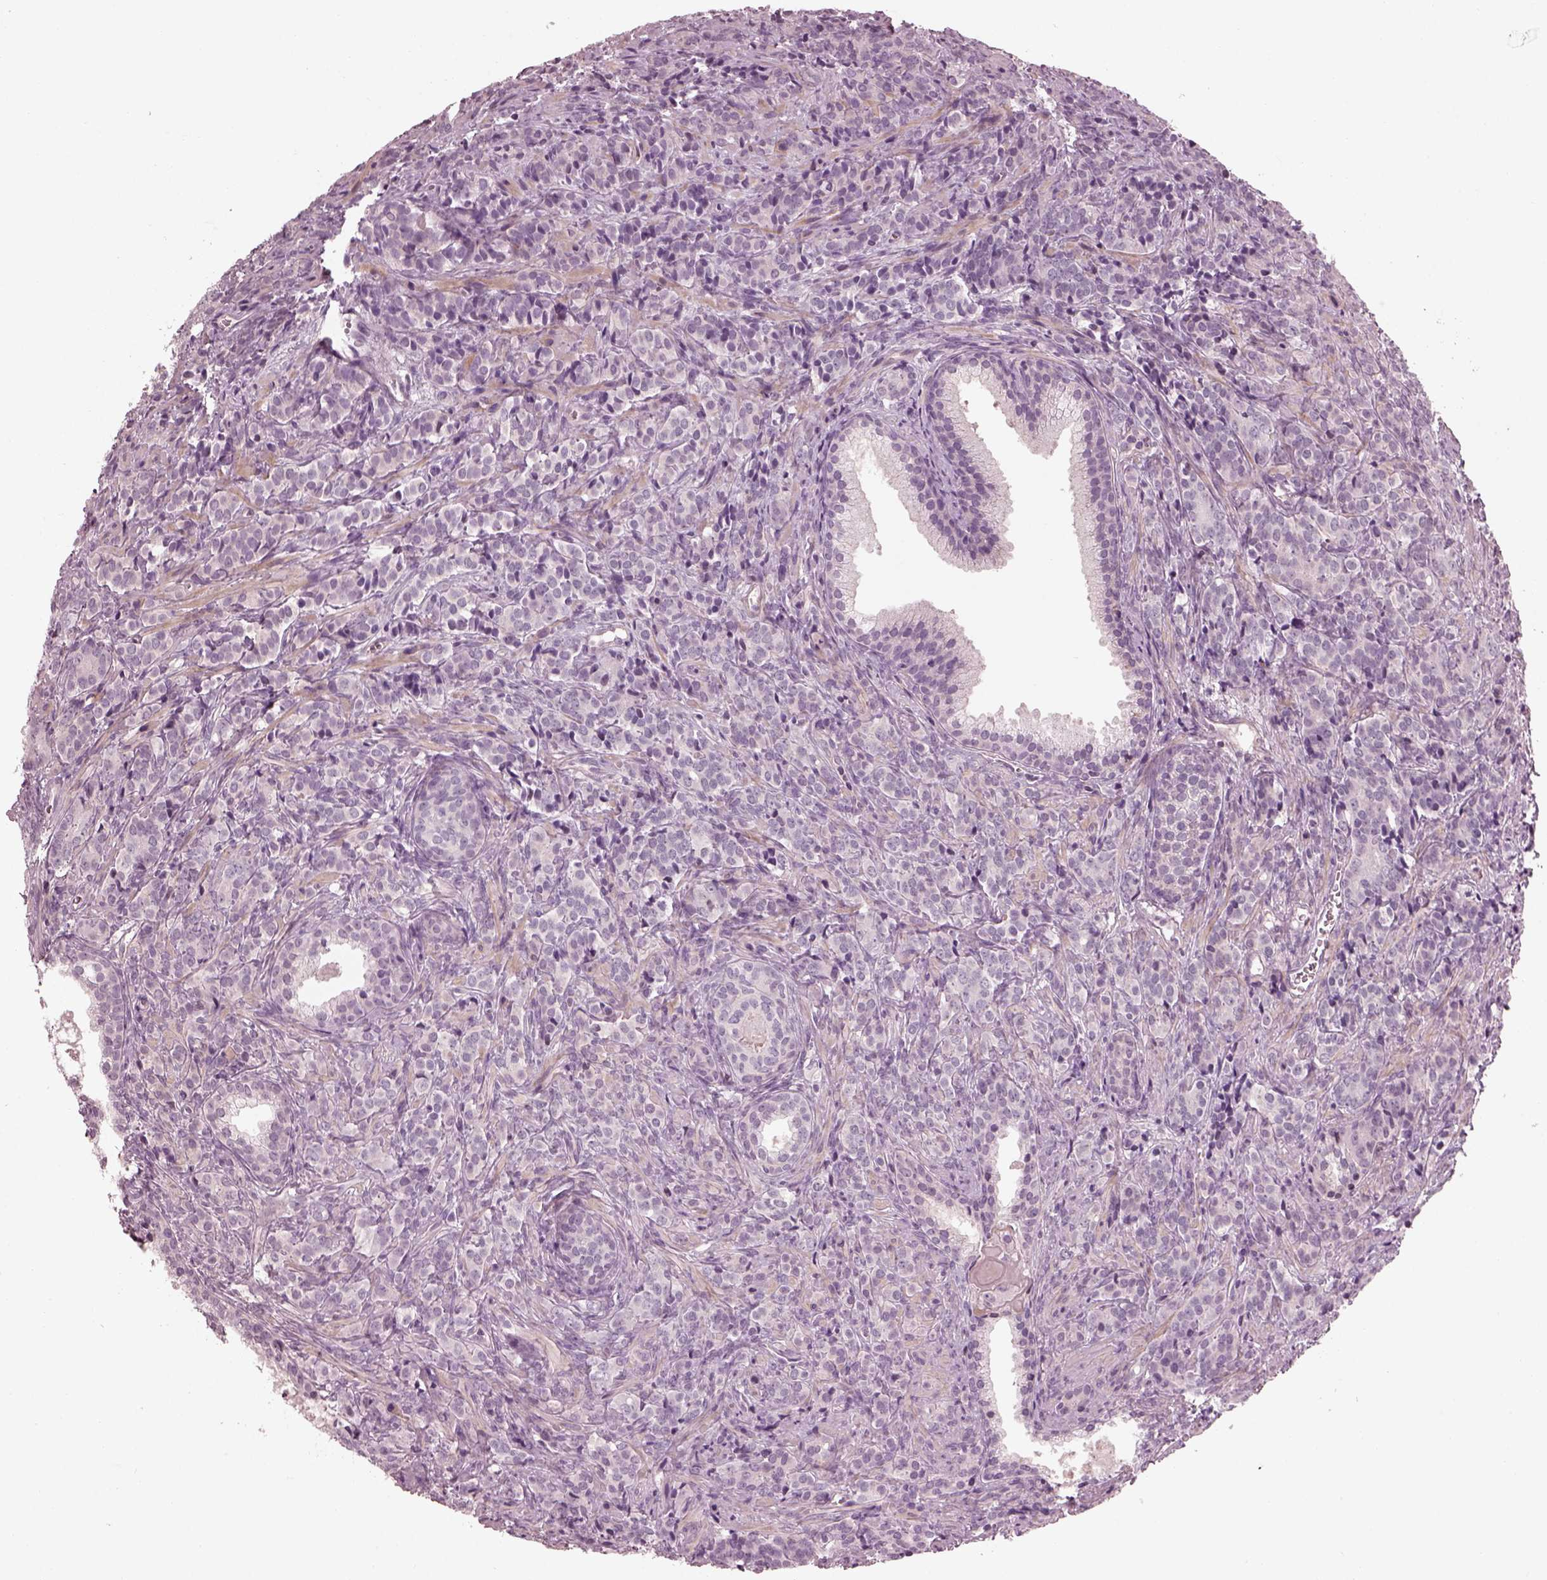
{"staining": {"intensity": "negative", "quantity": "none", "location": "none"}, "tissue": "prostate cancer", "cell_type": "Tumor cells", "image_type": "cancer", "snomed": [{"axis": "morphology", "description": "Adenocarcinoma, High grade"}, {"axis": "topography", "description": "Prostate"}], "caption": "IHC of human high-grade adenocarcinoma (prostate) demonstrates no staining in tumor cells.", "gene": "BFSP1", "patient": {"sex": "male", "age": 84}}